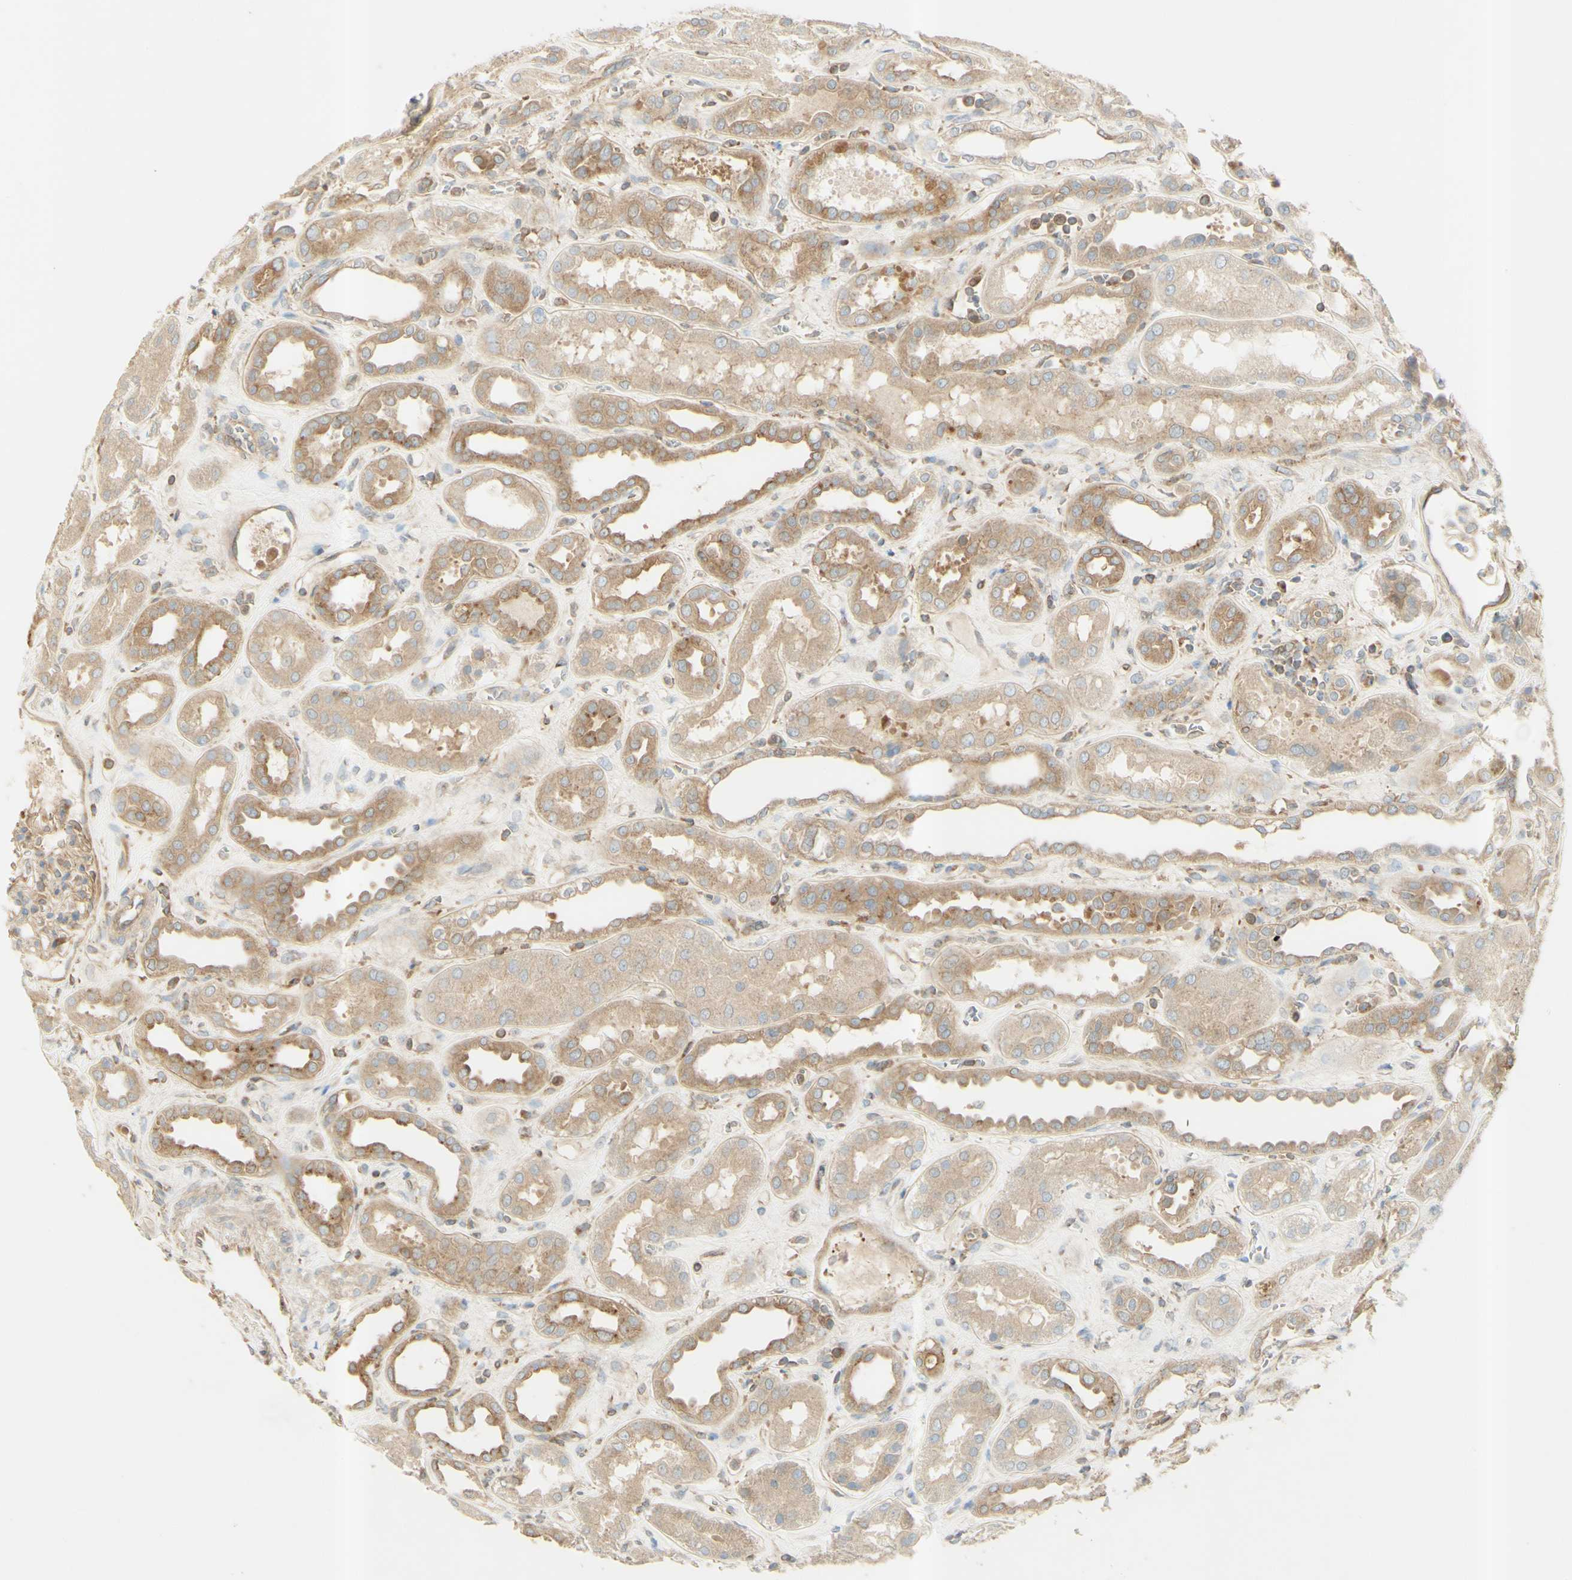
{"staining": {"intensity": "moderate", "quantity": ">75%", "location": "cytoplasmic/membranous"}, "tissue": "kidney", "cell_type": "Cells in glomeruli", "image_type": "normal", "snomed": [{"axis": "morphology", "description": "Normal tissue, NOS"}, {"axis": "topography", "description": "Kidney"}], "caption": "This image reveals IHC staining of benign human kidney, with medium moderate cytoplasmic/membranous staining in approximately >75% of cells in glomeruli.", "gene": "IKBKG", "patient": {"sex": "male", "age": 59}}